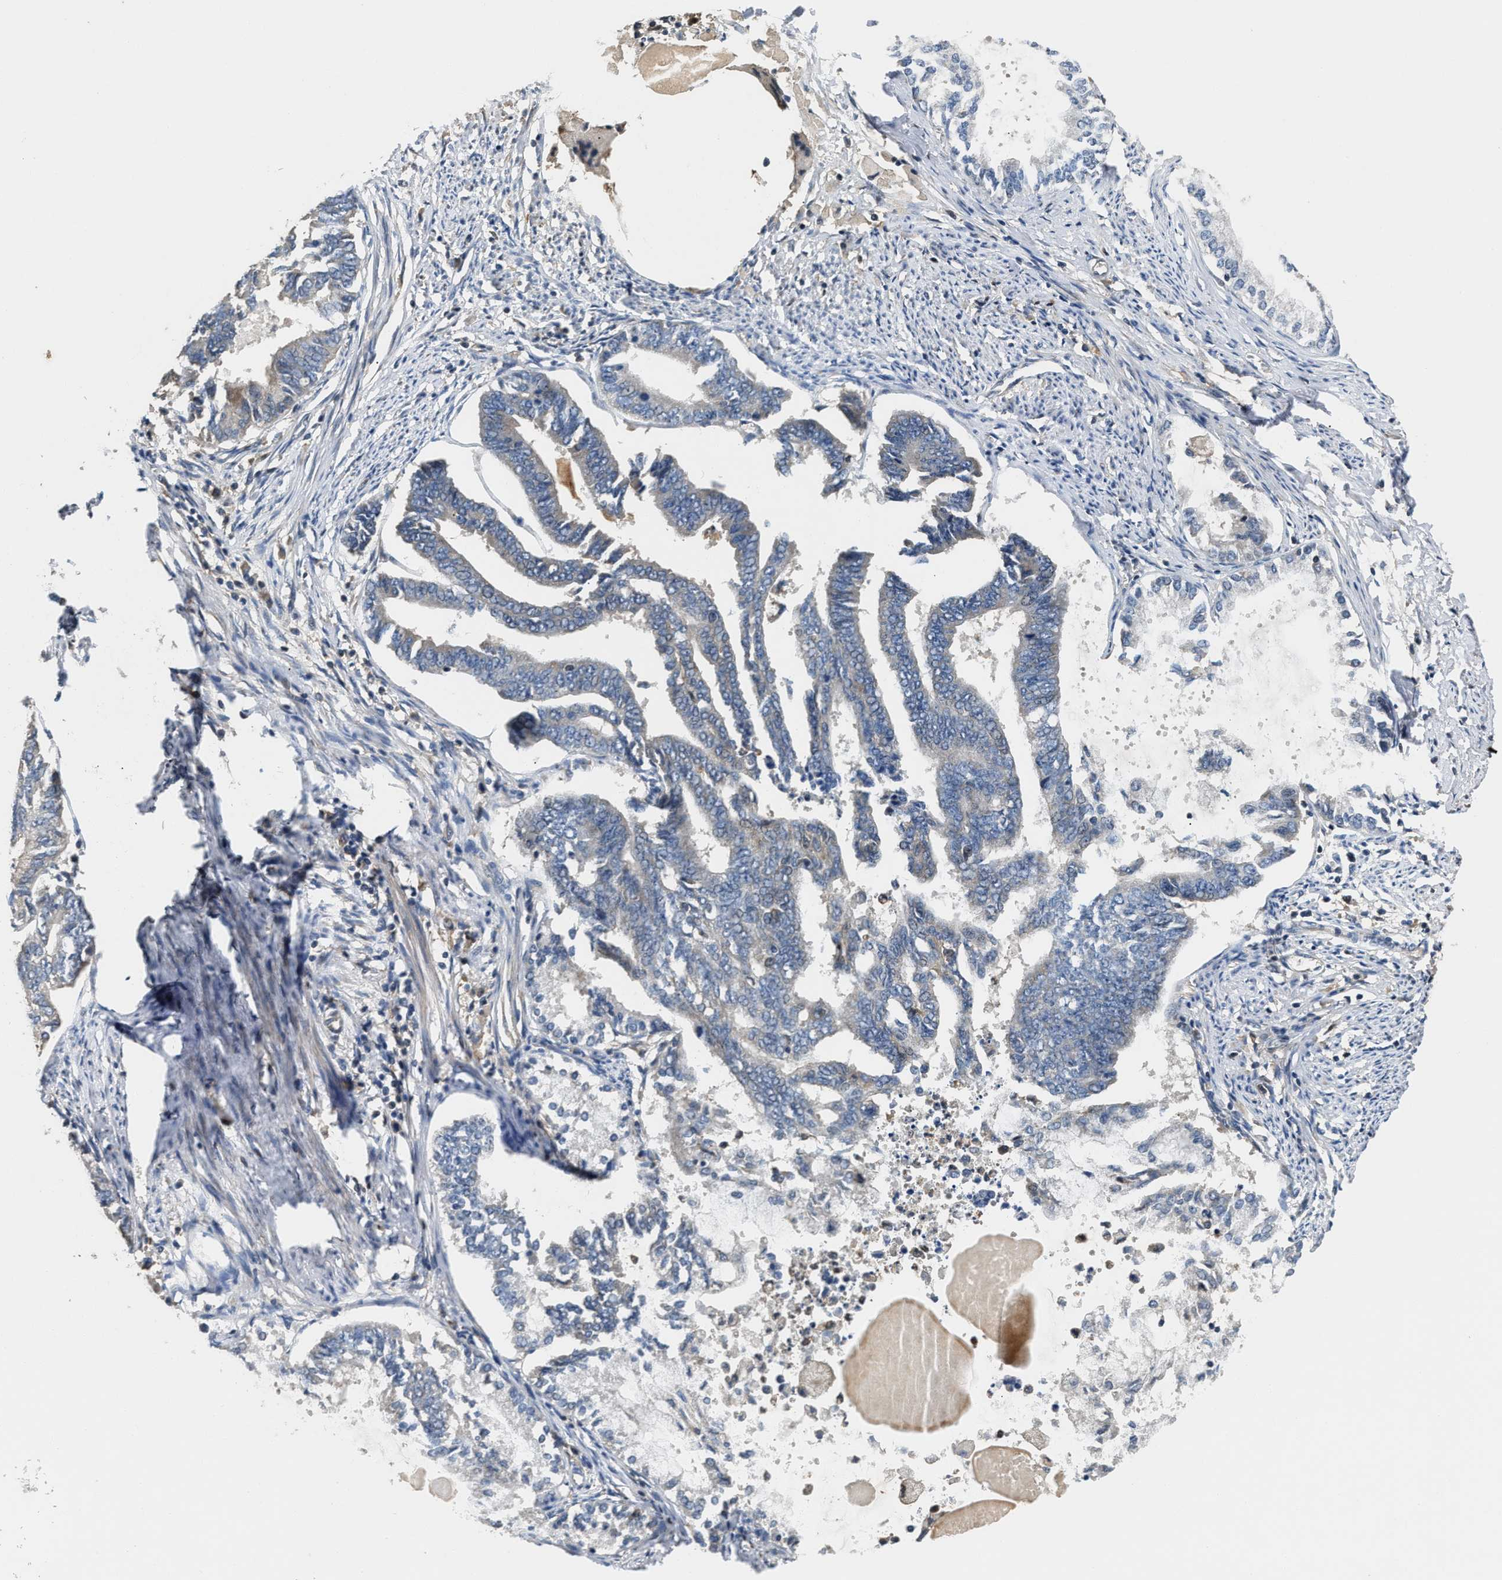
{"staining": {"intensity": "negative", "quantity": "none", "location": "none"}, "tissue": "endometrial cancer", "cell_type": "Tumor cells", "image_type": "cancer", "snomed": [{"axis": "morphology", "description": "Adenocarcinoma, NOS"}, {"axis": "topography", "description": "Endometrium"}], "caption": "Human endometrial adenocarcinoma stained for a protein using immunohistochemistry (IHC) exhibits no staining in tumor cells.", "gene": "OSTF1", "patient": {"sex": "female", "age": 86}}